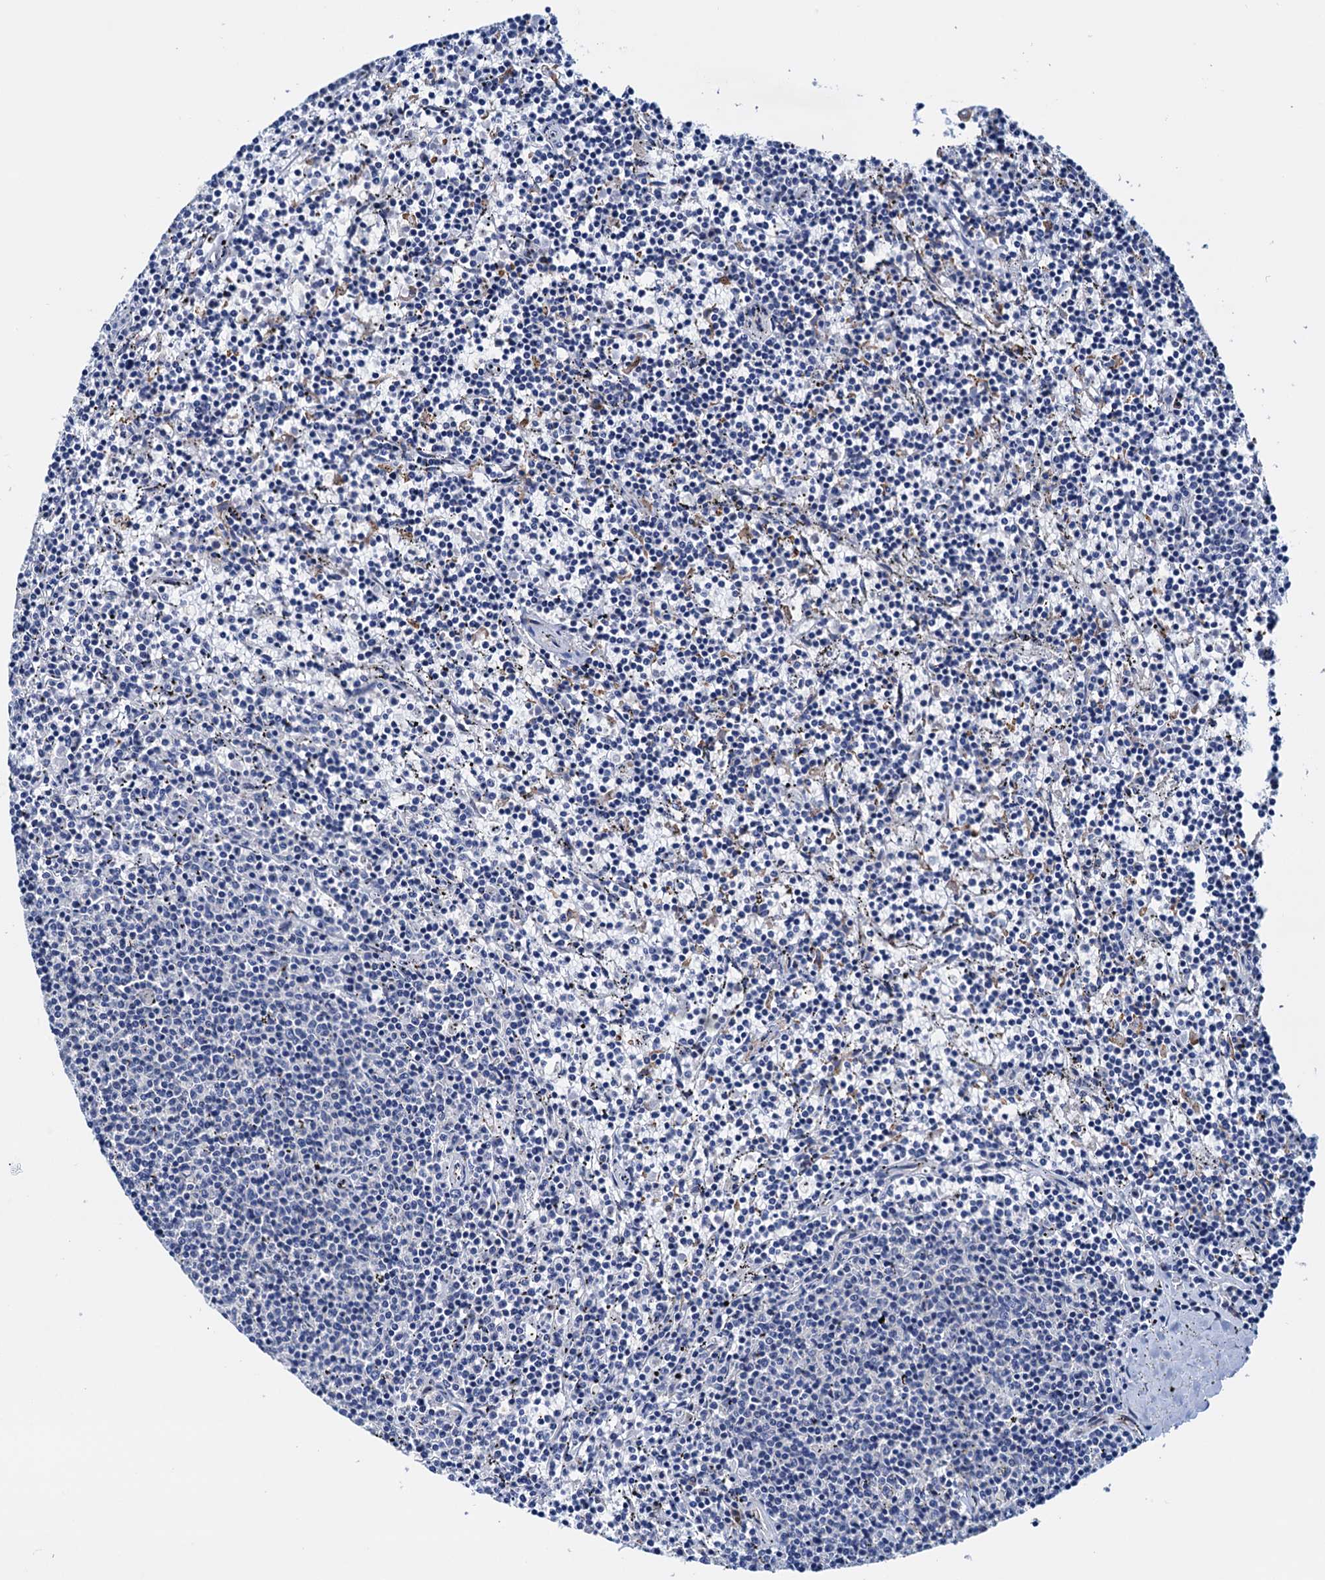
{"staining": {"intensity": "negative", "quantity": "none", "location": "none"}, "tissue": "lymphoma", "cell_type": "Tumor cells", "image_type": "cancer", "snomed": [{"axis": "morphology", "description": "Malignant lymphoma, non-Hodgkin's type, Low grade"}, {"axis": "topography", "description": "Spleen"}], "caption": "A photomicrograph of malignant lymphoma, non-Hodgkin's type (low-grade) stained for a protein exhibits no brown staining in tumor cells.", "gene": "RASSF9", "patient": {"sex": "female", "age": 50}}